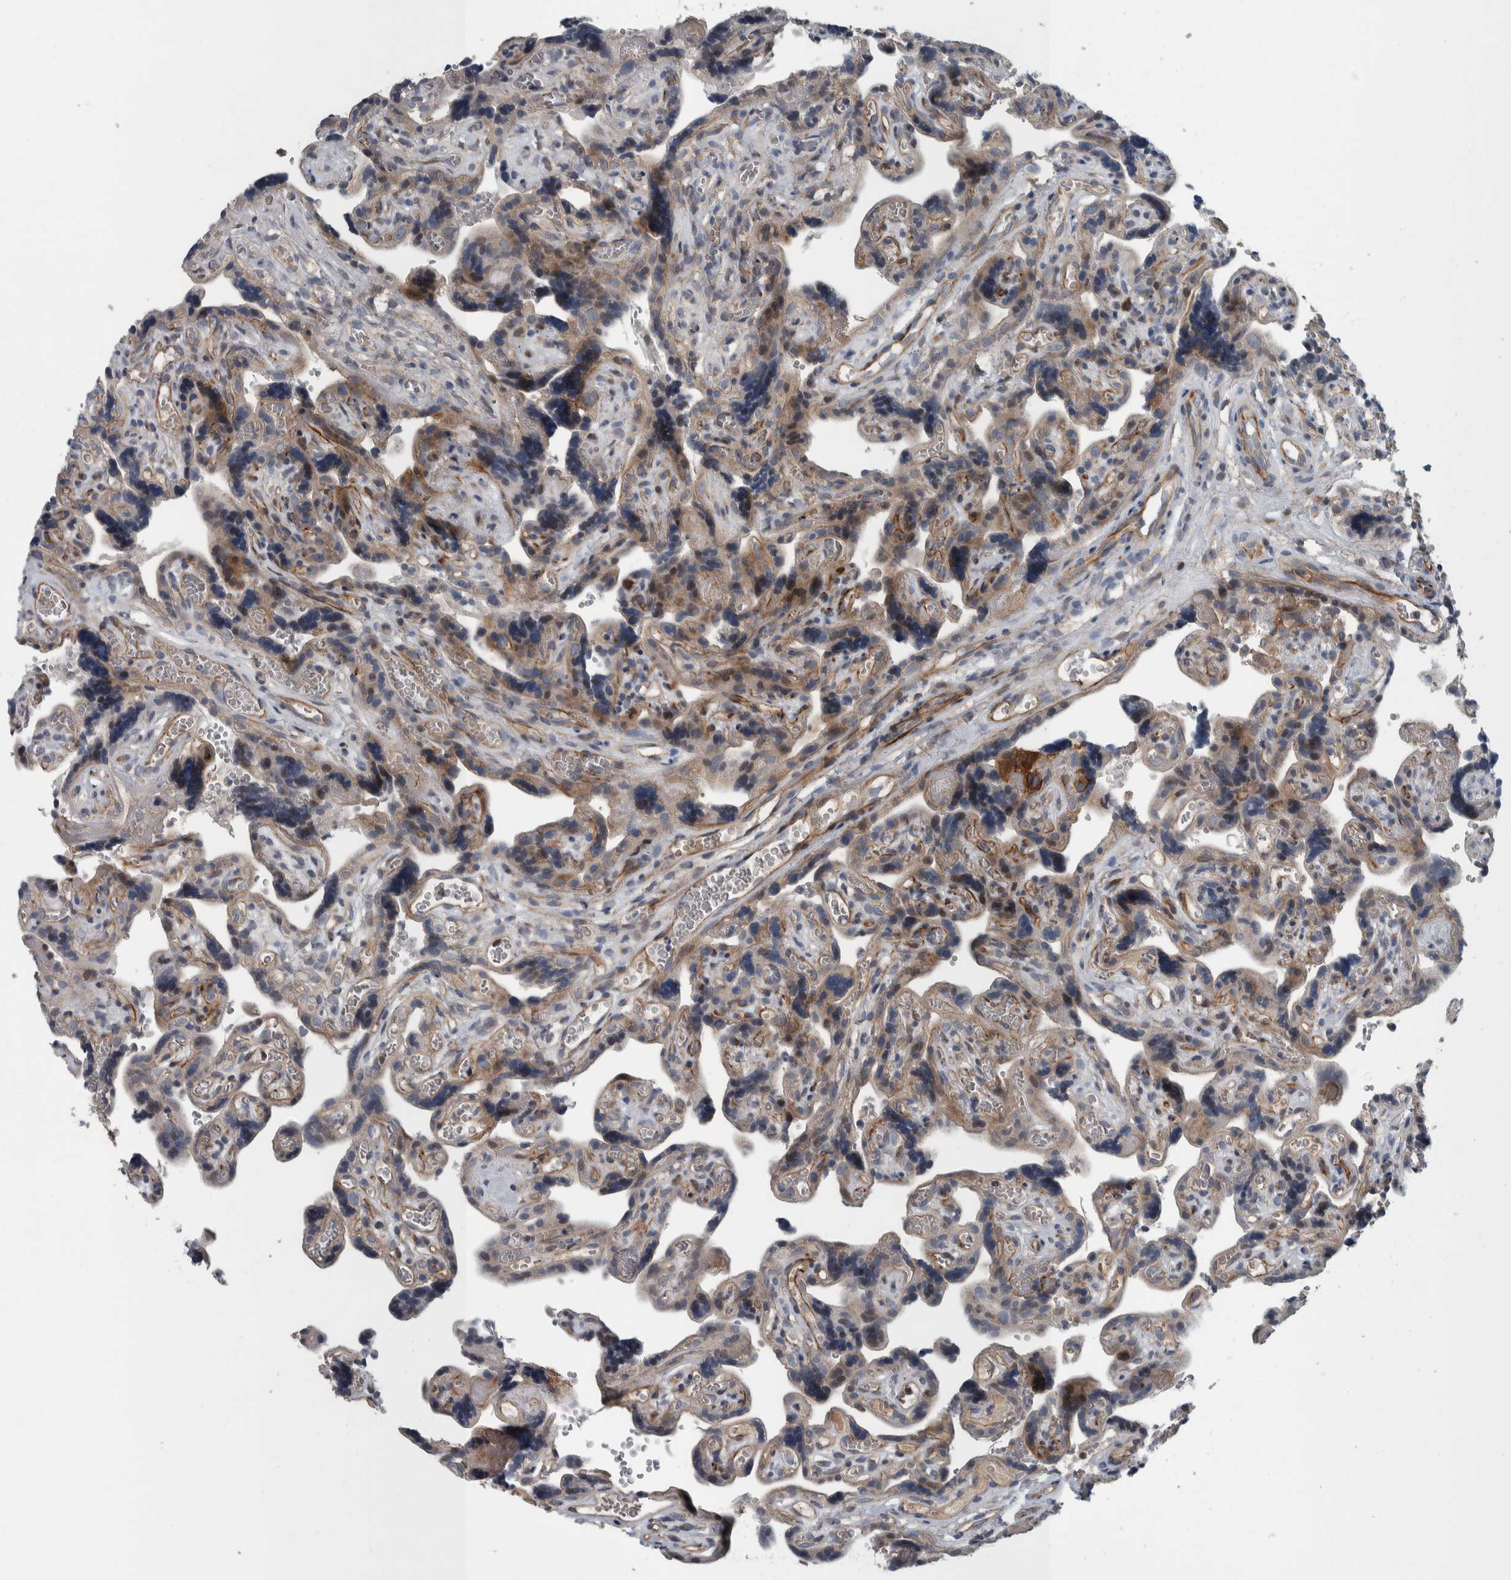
{"staining": {"intensity": "moderate", "quantity": ">75%", "location": "cytoplasmic/membranous"}, "tissue": "placenta", "cell_type": "Trophoblastic cells", "image_type": "normal", "snomed": [{"axis": "morphology", "description": "Normal tissue, NOS"}, {"axis": "topography", "description": "Placenta"}], "caption": "Moderate cytoplasmic/membranous expression for a protein is appreciated in about >75% of trophoblastic cells of unremarkable placenta using immunohistochemistry.", "gene": "BAIAP2L1", "patient": {"sex": "female", "age": 30}}